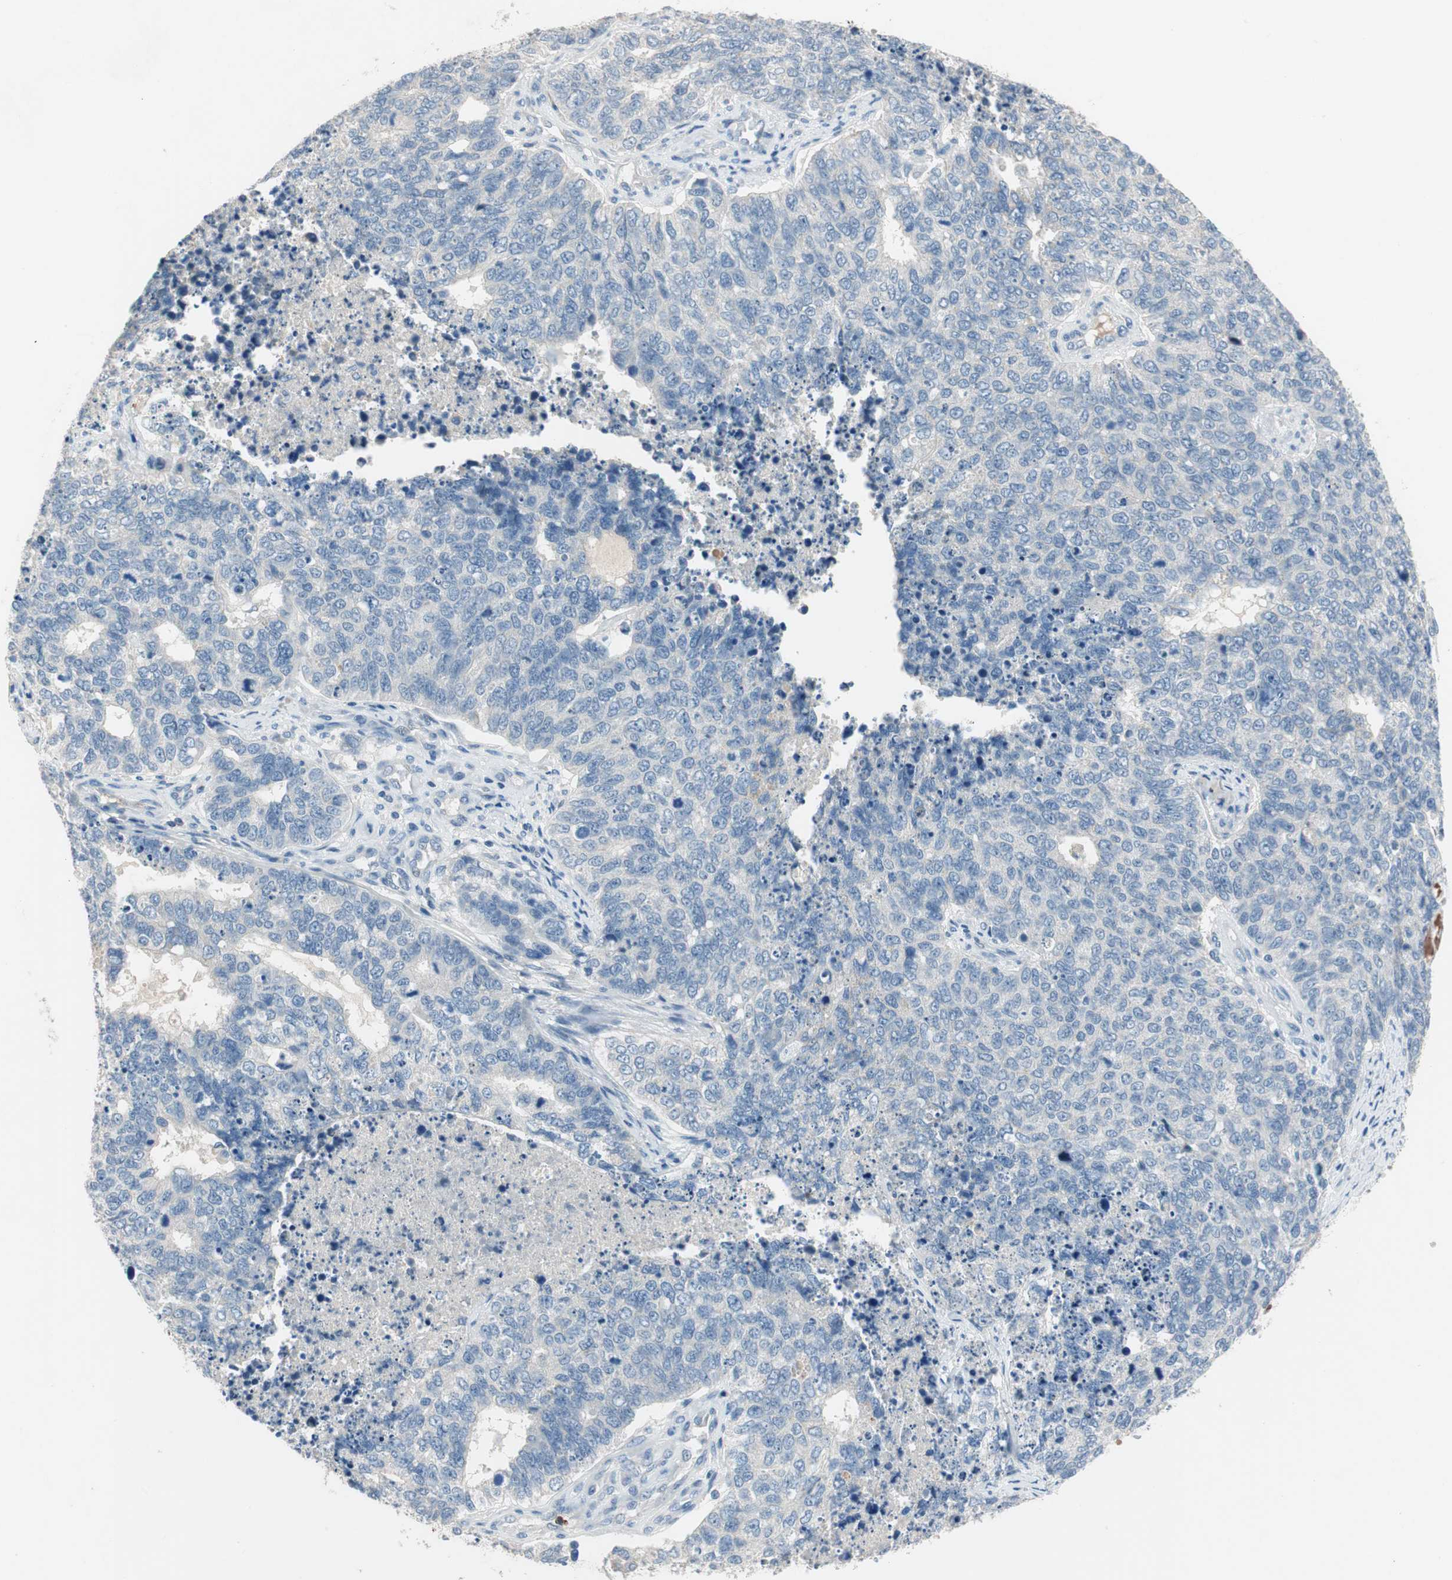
{"staining": {"intensity": "negative", "quantity": "none", "location": "none"}, "tissue": "cervical cancer", "cell_type": "Tumor cells", "image_type": "cancer", "snomed": [{"axis": "morphology", "description": "Squamous cell carcinoma, NOS"}, {"axis": "topography", "description": "Cervix"}], "caption": "The histopathology image displays no significant expression in tumor cells of squamous cell carcinoma (cervical).", "gene": "CPA3", "patient": {"sex": "female", "age": 63}}